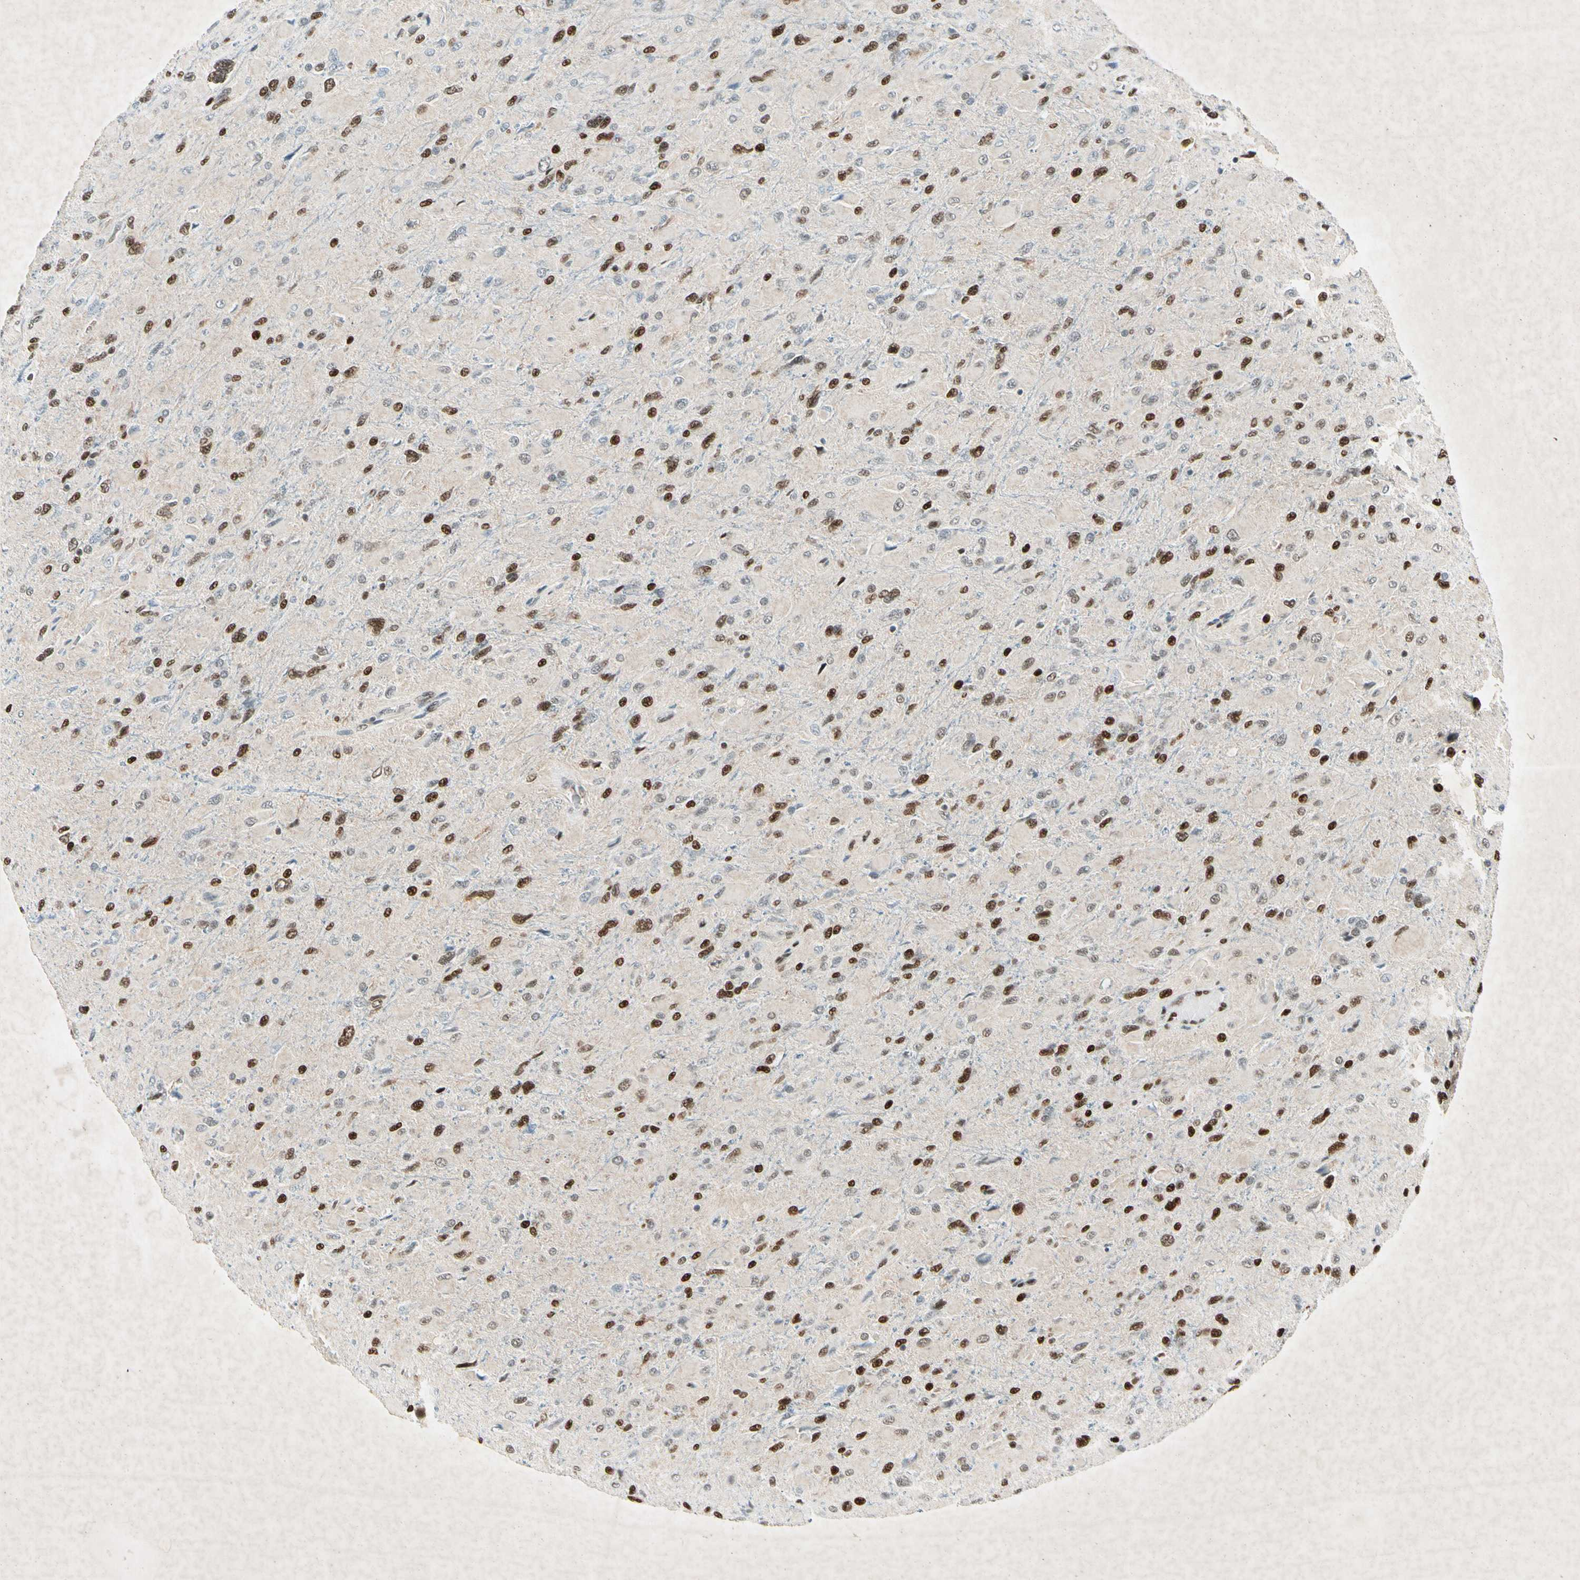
{"staining": {"intensity": "strong", "quantity": ">75%", "location": "nuclear"}, "tissue": "glioma", "cell_type": "Tumor cells", "image_type": "cancer", "snomed": [{"axis": "morphology", "description": "Glioma, malignant, High grade"}, {"axis": "topography", "description": "Cerebral cortex"}], "caption": "DAB immunohistochemical staining of malignant high-grade glioma demonstrates strong nuclear protein expression in about >75% of tumor cells.", "gene": "RNF43", "patient": {"sex": "female", "age": 36}}